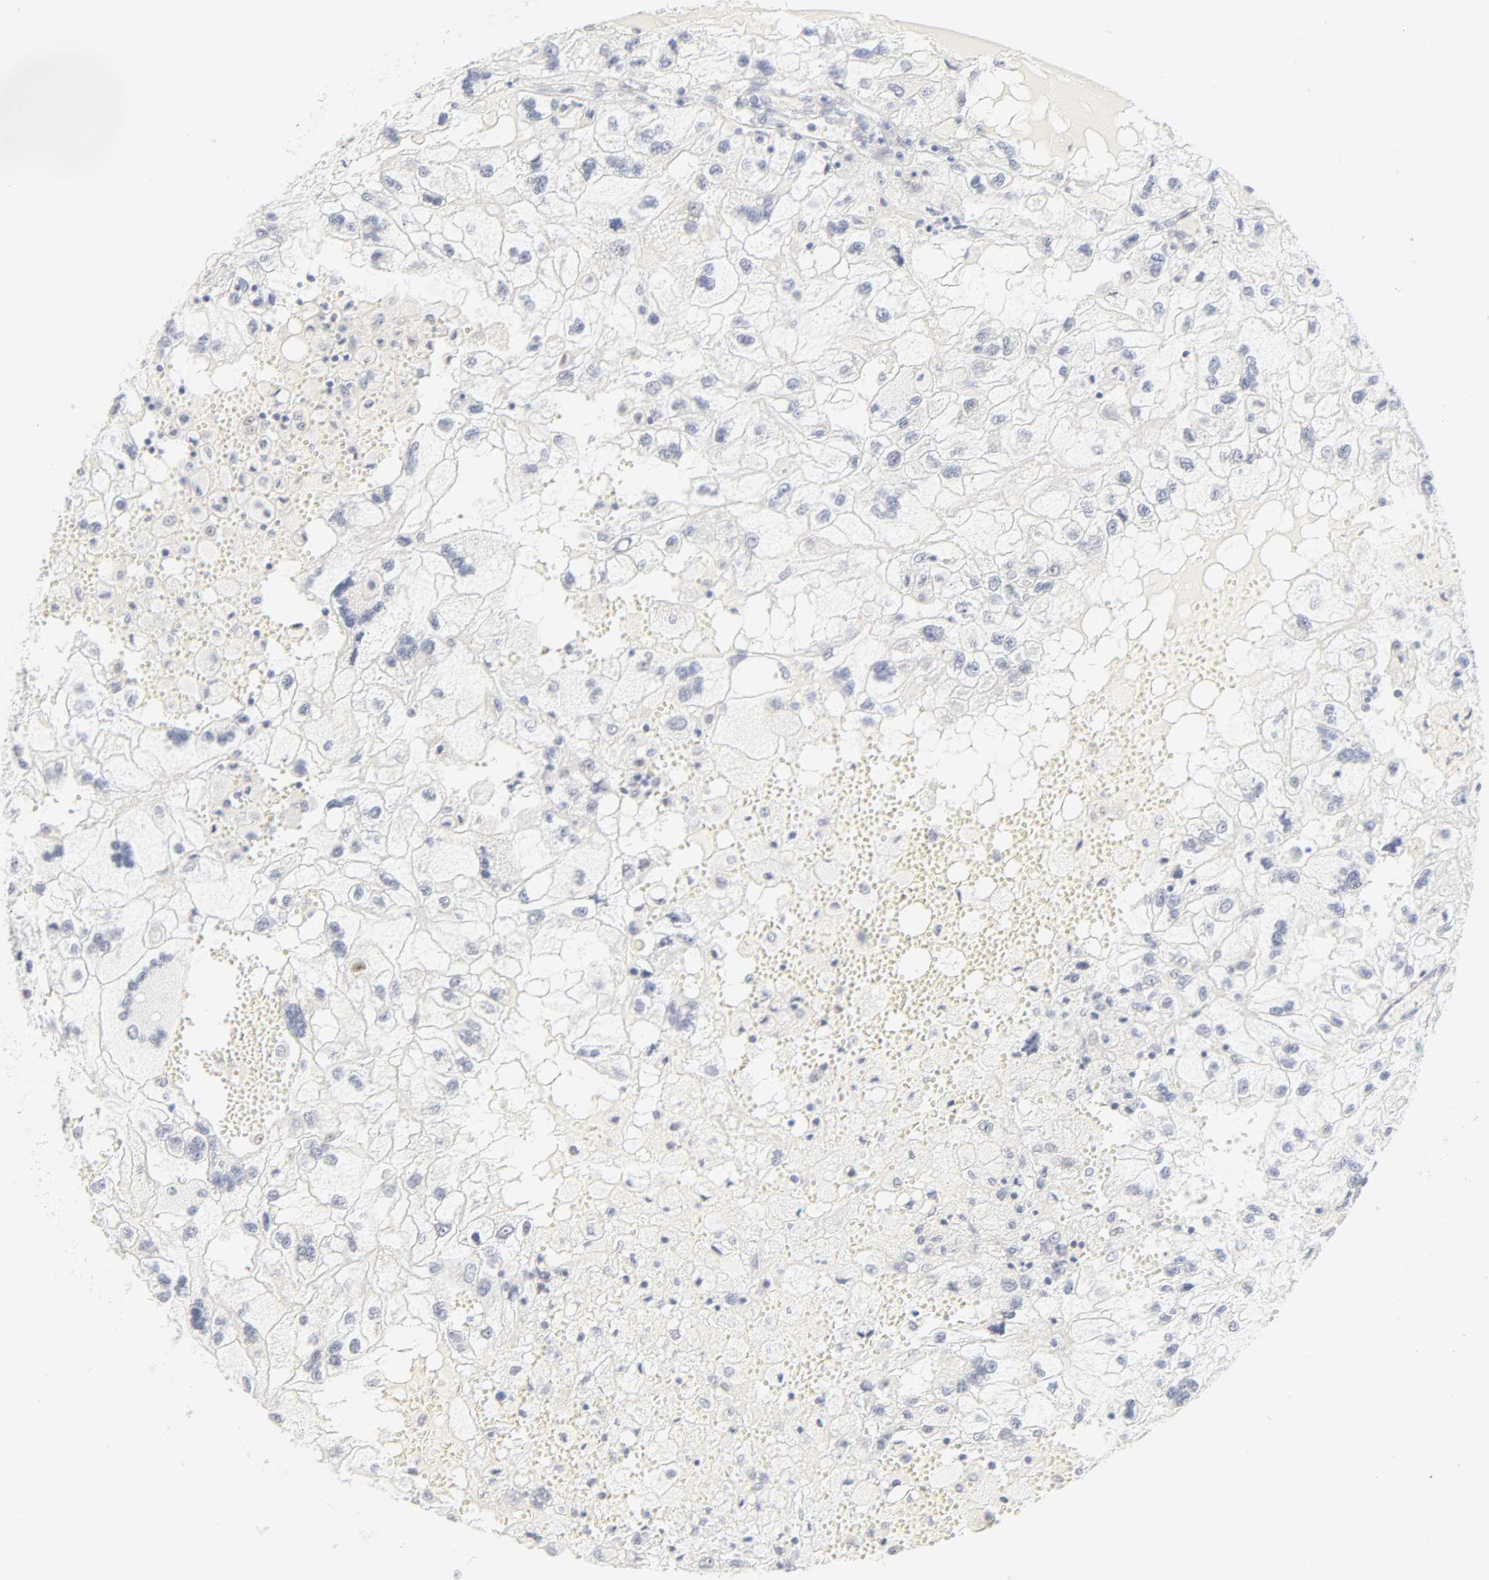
{"staining": {"intensity": "negative", "quantity": "none", "location": "none"}, "tissue": "renal cancer", "cell_type": "Tumor cells", "image_type": "cancer", "snomed": [{"axis": "morphology", "description": "Normal tissue, NOS"}, {"axis": "morphology", "description": "Adenocarcinoma, NOS"}, {"axis": "topography", "description": "Kidney"}], "caption": "This is a photomicrograph of immunohistochemistry staining of renal cancer, which shows no expression in tumor cells.", "gene": "MNAT1", "patient": {"sex": "male", "age": 71}}